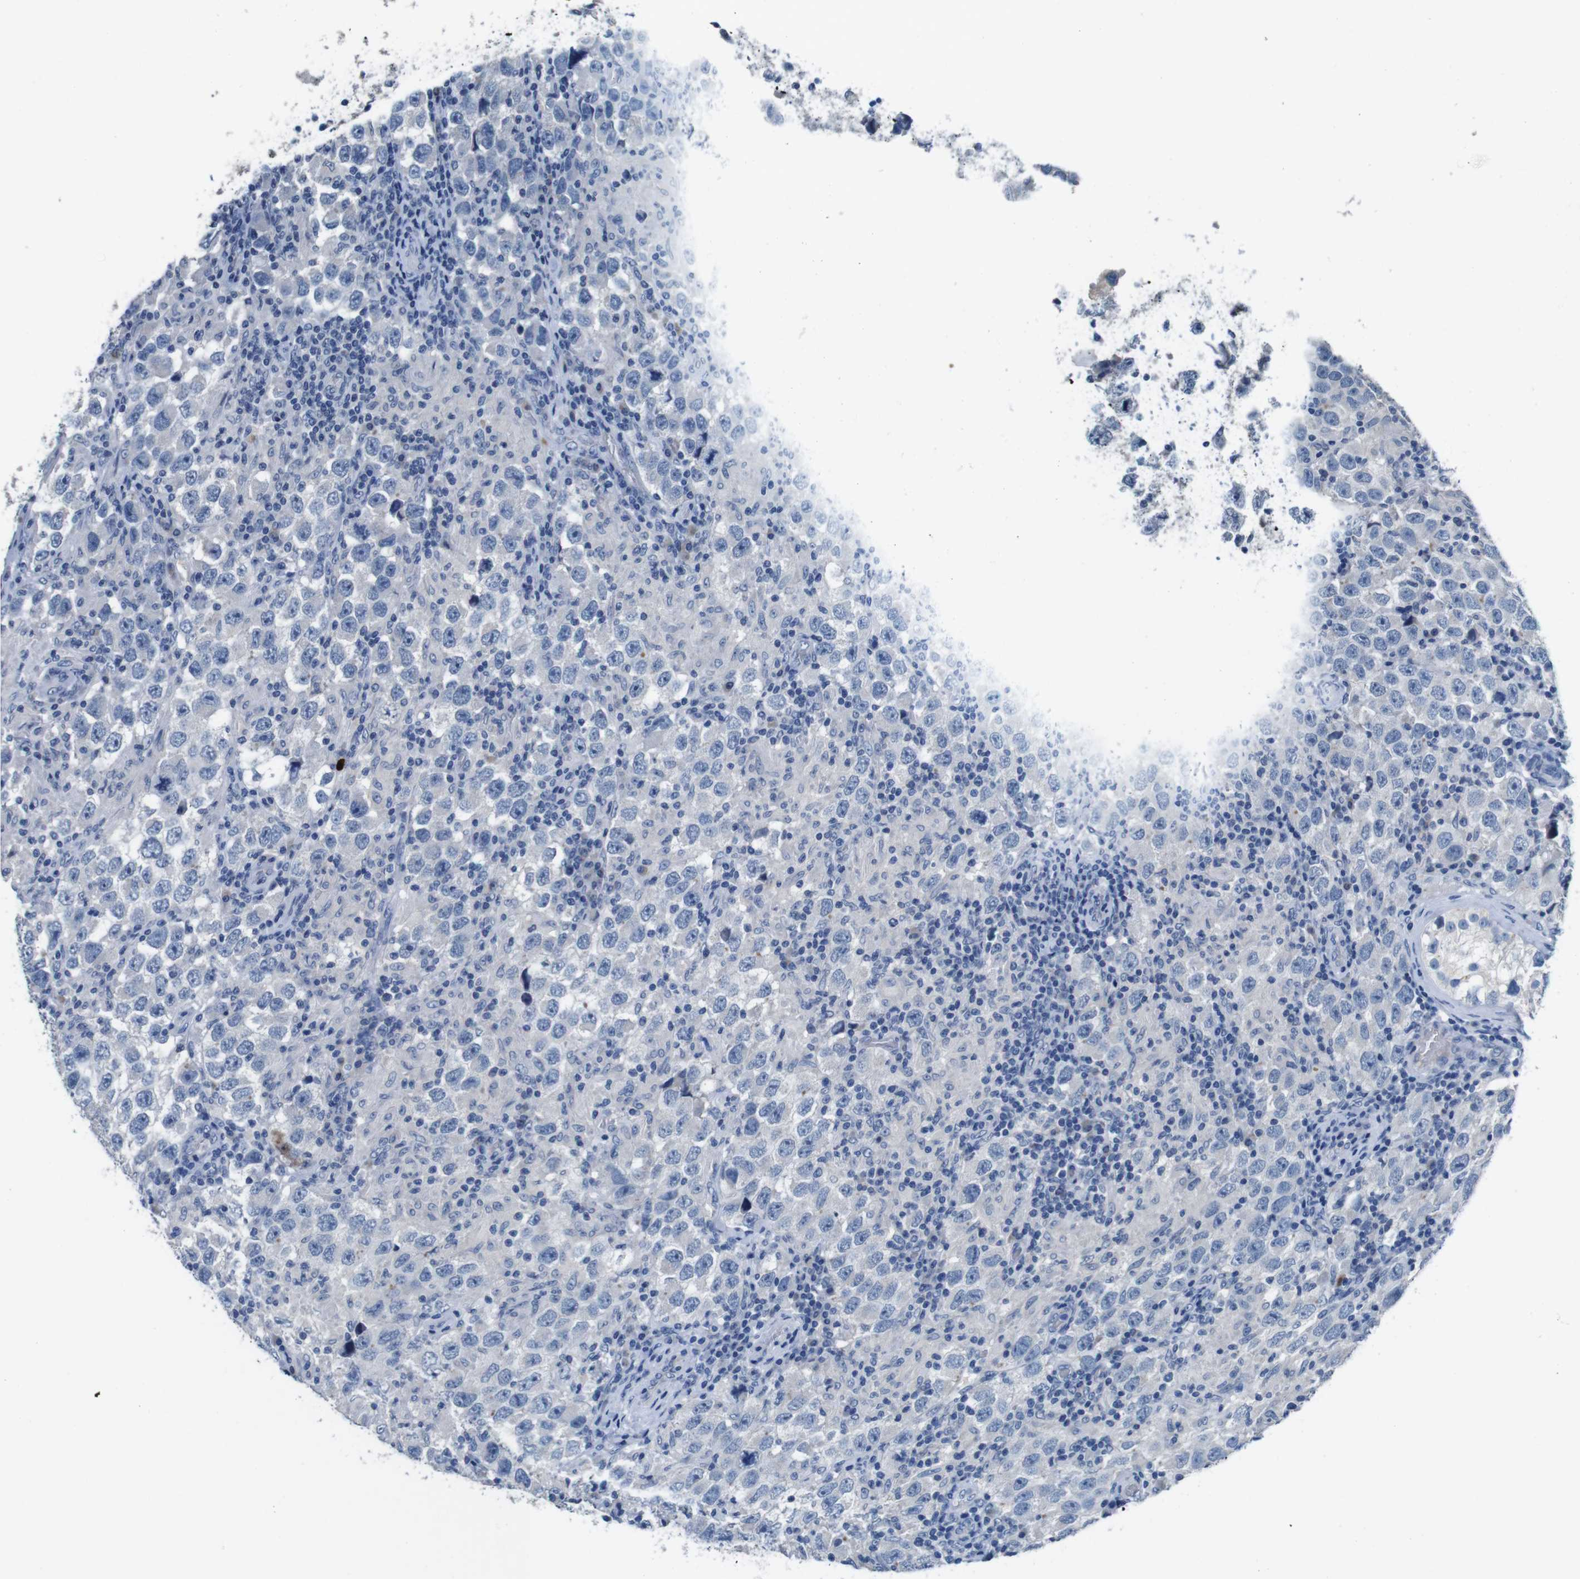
{"staining": {"intensity": "negative", "quantity": "none", "location": "none"}, "tissue": "testis cancer", "cell_type": "Tumor cells", "image_type": "cancer", "snomed": [{"axis": "morphology", "description": "Carcinoma, Embryonal, NOS"}, {"axis": "topography", "description": "Testis"}], "caption": "High power microscopy photomicrograph of an immunohistochemistry (IHC) image of testis embryonal carcinoma, revealing no significant expression in tumor cells. The staining is performed using DAB (3,3'-diaminobenzidine) brown chromogen with nuclei counter-stained in using hematoxylin.", "gene": "SLC2A8", "patient": {"sex": "male", "age": 21}}